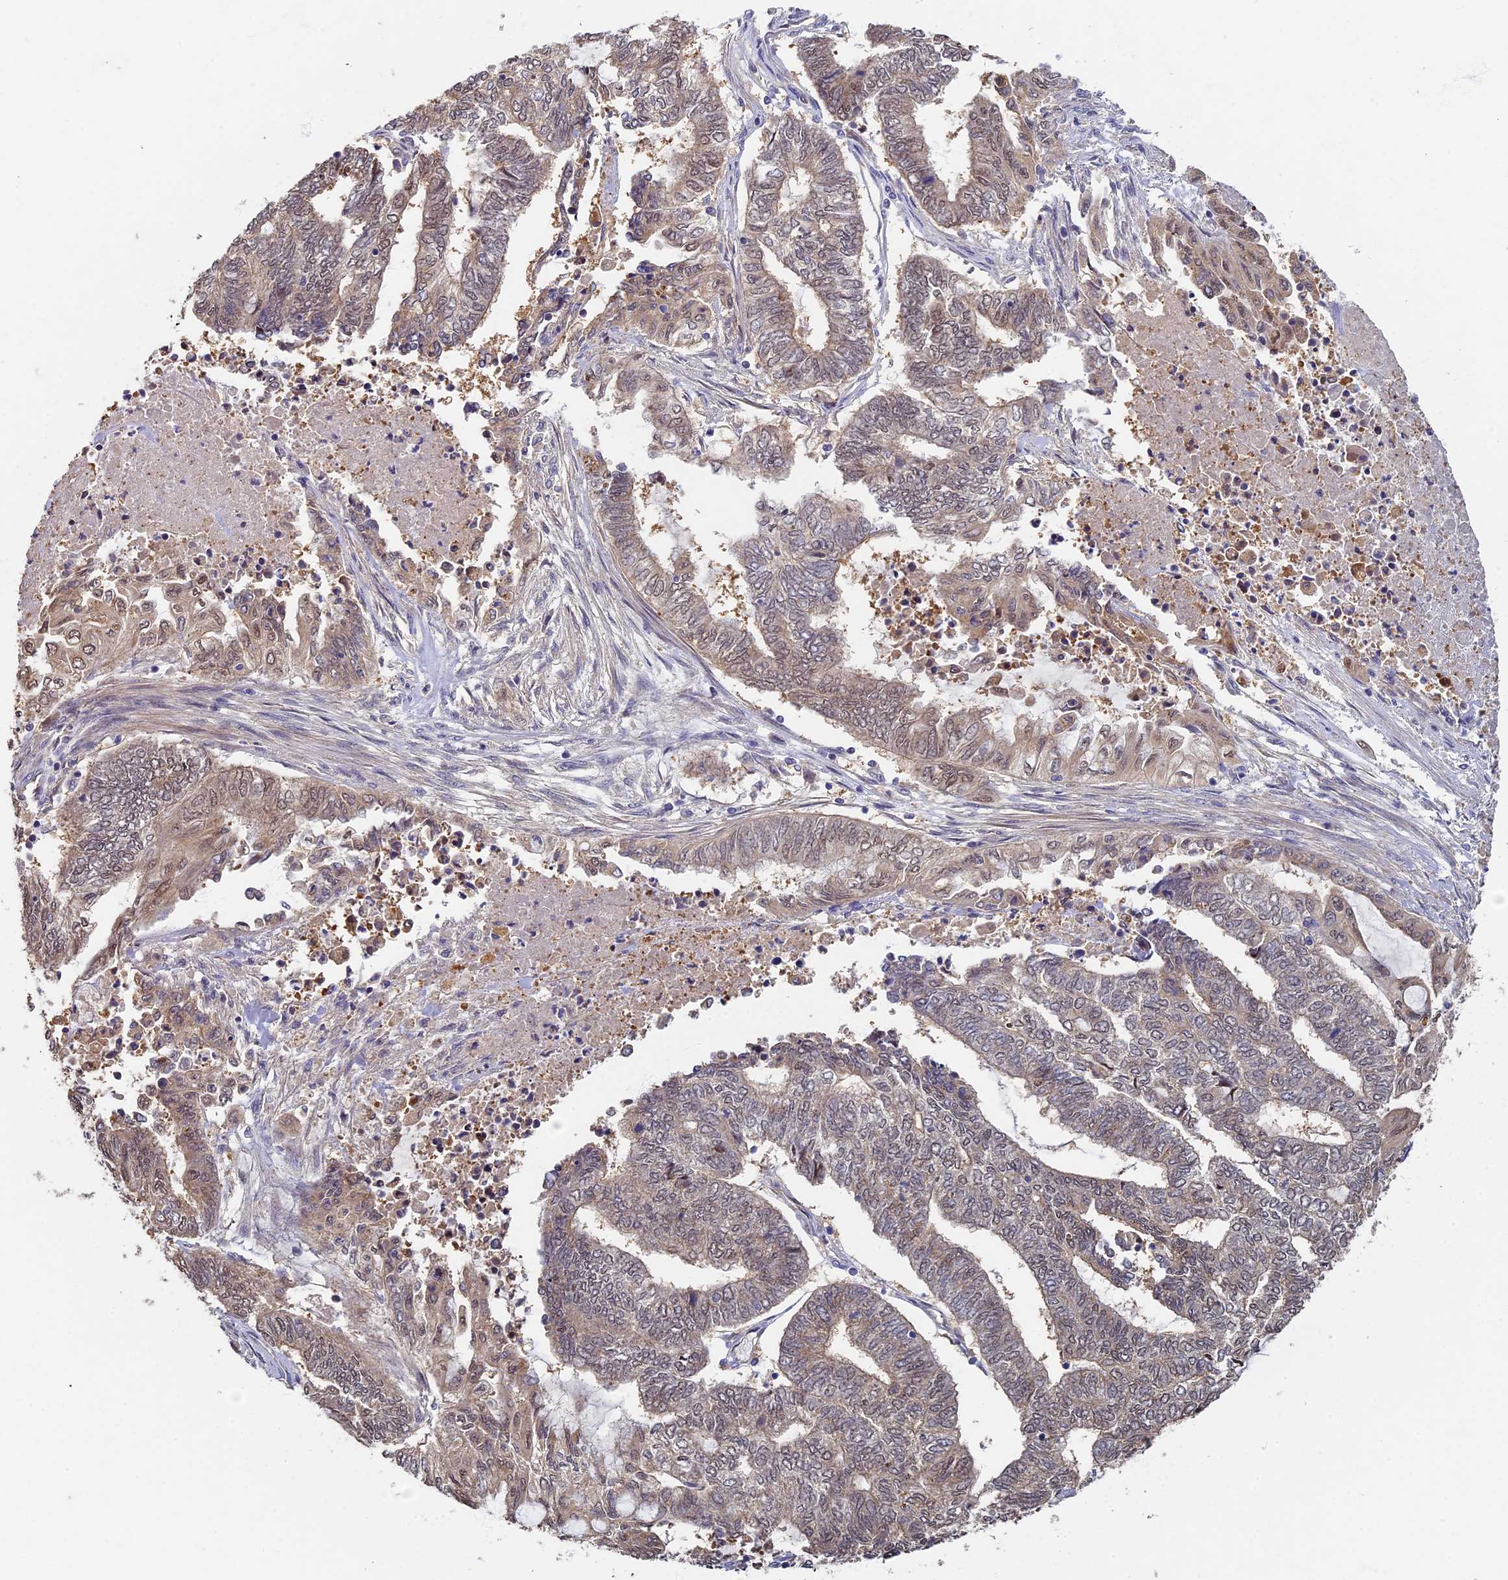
{"staining": {"intensity": "weak", "quantity": "25%-75%", "location": "nuclear"}, "tissue": "endometrial cancer", "cell_type": "Tumor cells", "image_type": "cancer", "snomed": [{"axis": "morphology", "description": "Adenocarcinoma, NOS"}, {"axis": "topography", "description": "Uterus"}, {"axis": "topography", "description": "Endometrium"}], "caption": "IHC staining of endometrial cancer, which exhibits low levels of weak nuclear positivity in approximately 25%-75% of tumor cells indicating weak nuclear protein positivity. The staining was performed using DAB (brown) for protein detection and nuclei were counterstained in hematoxylin (blue).", "gene": "RSPH3", "patient": {"sex": "female", "age": 70}}